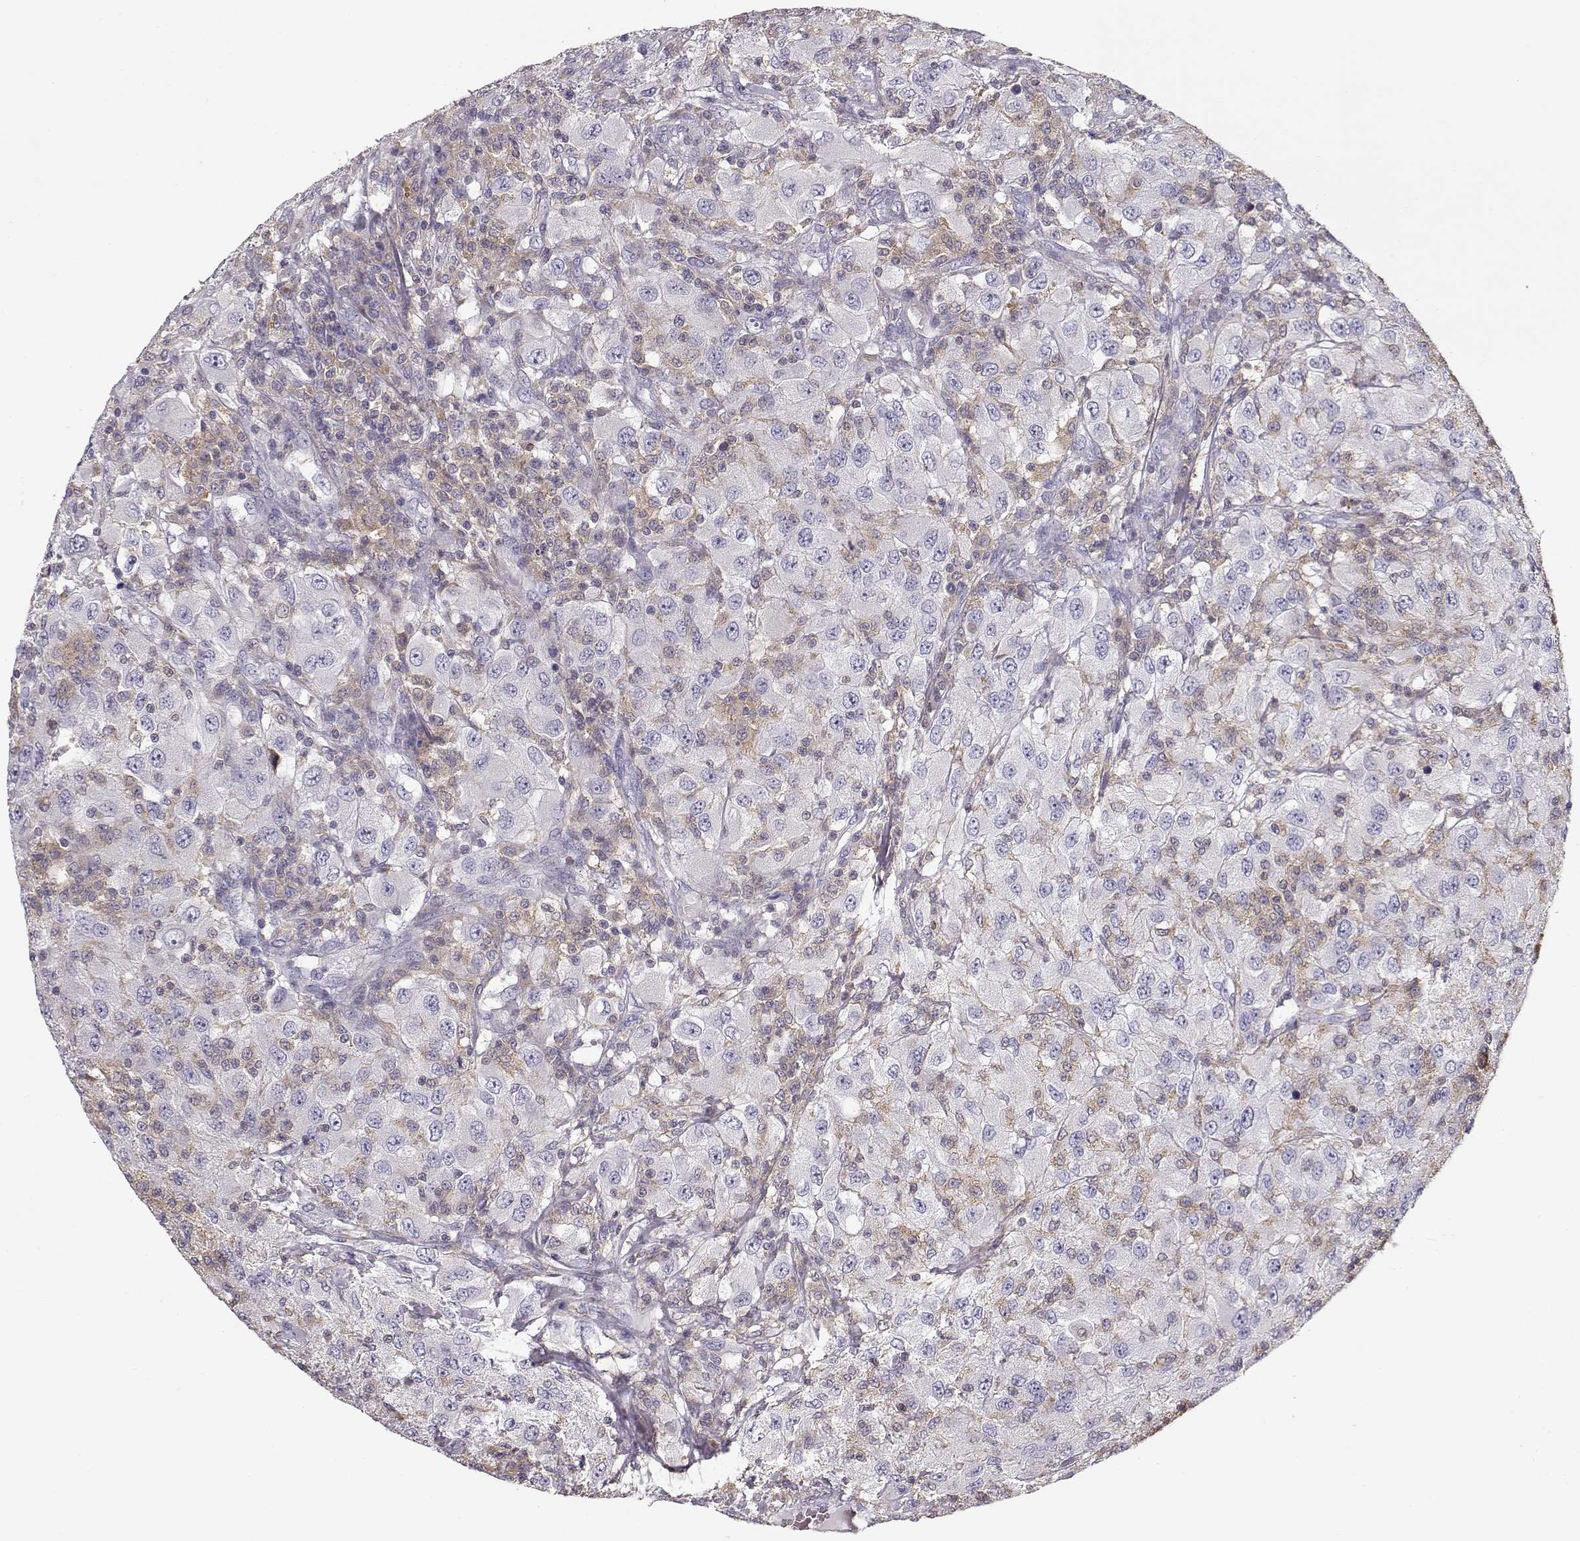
{"staining": {"intensity": "negative", "quantity": "none", "location": "none"}, "tissue": "renal cancer", "cell_type": "Tumor cells", "image_type": "cancer", "snomed": [{"axis": "morphology", "description": "Adenocarcinoma, NOS"}, {"axis": "topography", "description": "Kidney"}], "caption": "Tumor cells are negative for brown protein staining in renal cancer (adenocarcinoma).", "gene": "VAV1", "patient": {"sex": "female", "age": 67}}